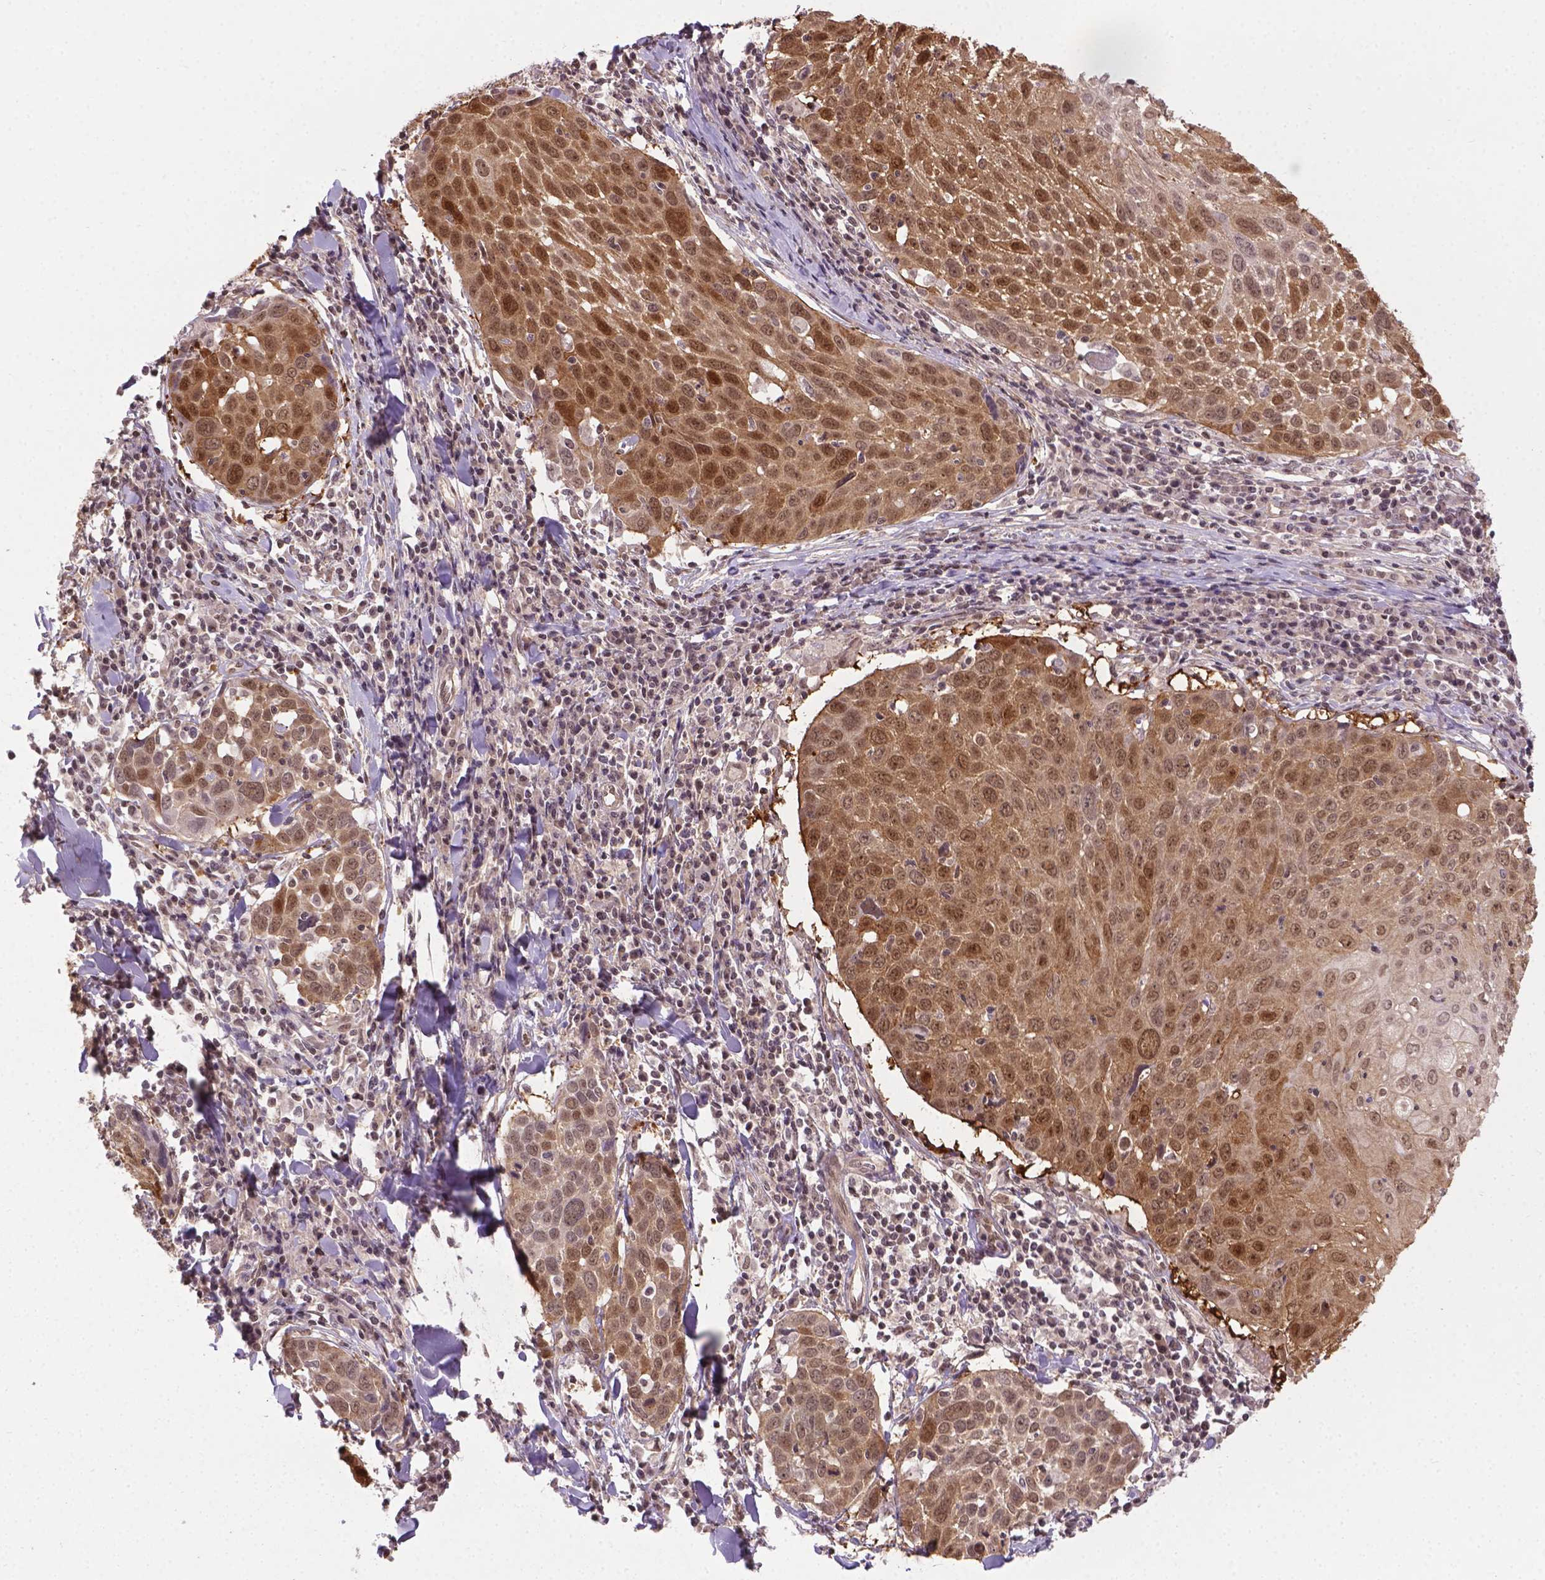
{"staining": {"intensity": "moderate", "quantity": ">75%", "location": "nuclear"}, "tissue": "lung cancer", "cell_type": "Tumor cells", "image_type": "cancer", "snomed": [{"axis": "morphology", "description": "Squamous cell carcinoma, NOS"}, {"axis": "topography", "description": "Lung"}], "caption": "A medium amount of moderate nuclear staining is appreciated in about >75% of tumor cells in squamous cell carcinoma (lung) tissue.", "gene": "ANKRD54", "patient": {"sex": "male", "age": 57}}